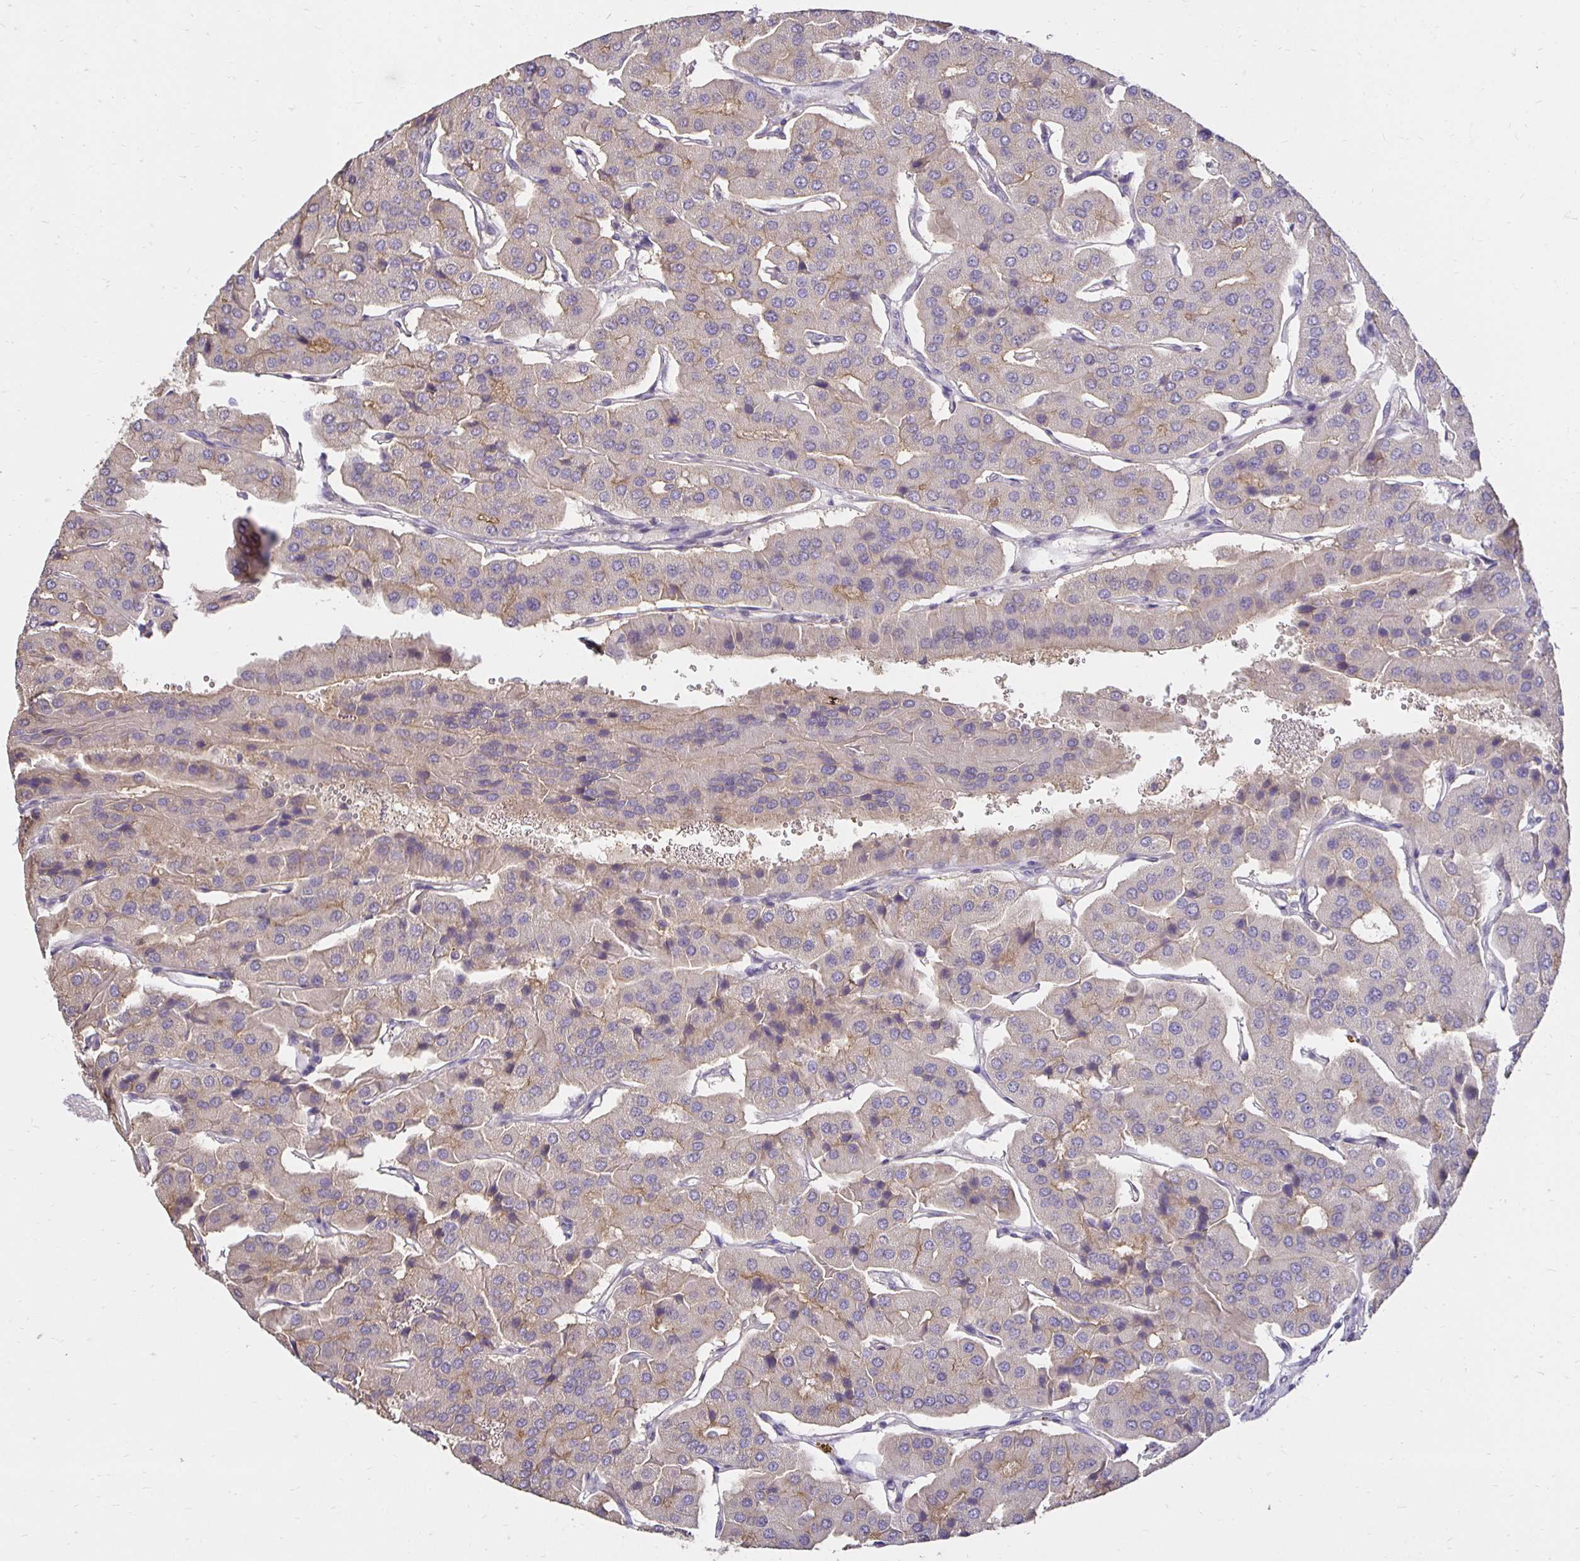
{"staining": {"intensity": "weak", "quantity": "<25%", "location": "cytoplasmic/membranous"}, "tissue": "parathyroid gland", "cell_type": "Glandular cells", "image_type": "normal", "snomed": [{"axis": "morphology", "description": "Normal tissue, NOS"}, {"axis": "morphology", "description": "Adenoma, NOS"}, {"axis": "topography", "description": "Parathyroid gland"}], "caption": "A micrograph of parathyroid gland stained for a protein displays no brown staining in glandular cells. (Stains: DAB (3,3'-diaminobenzidine) IHC with hematoxylin counter stain, Microscopy: brightfield microscopy at high magnification).", "gene": "PNPLA3", "patient": {"sex": "female", "age": 86}}